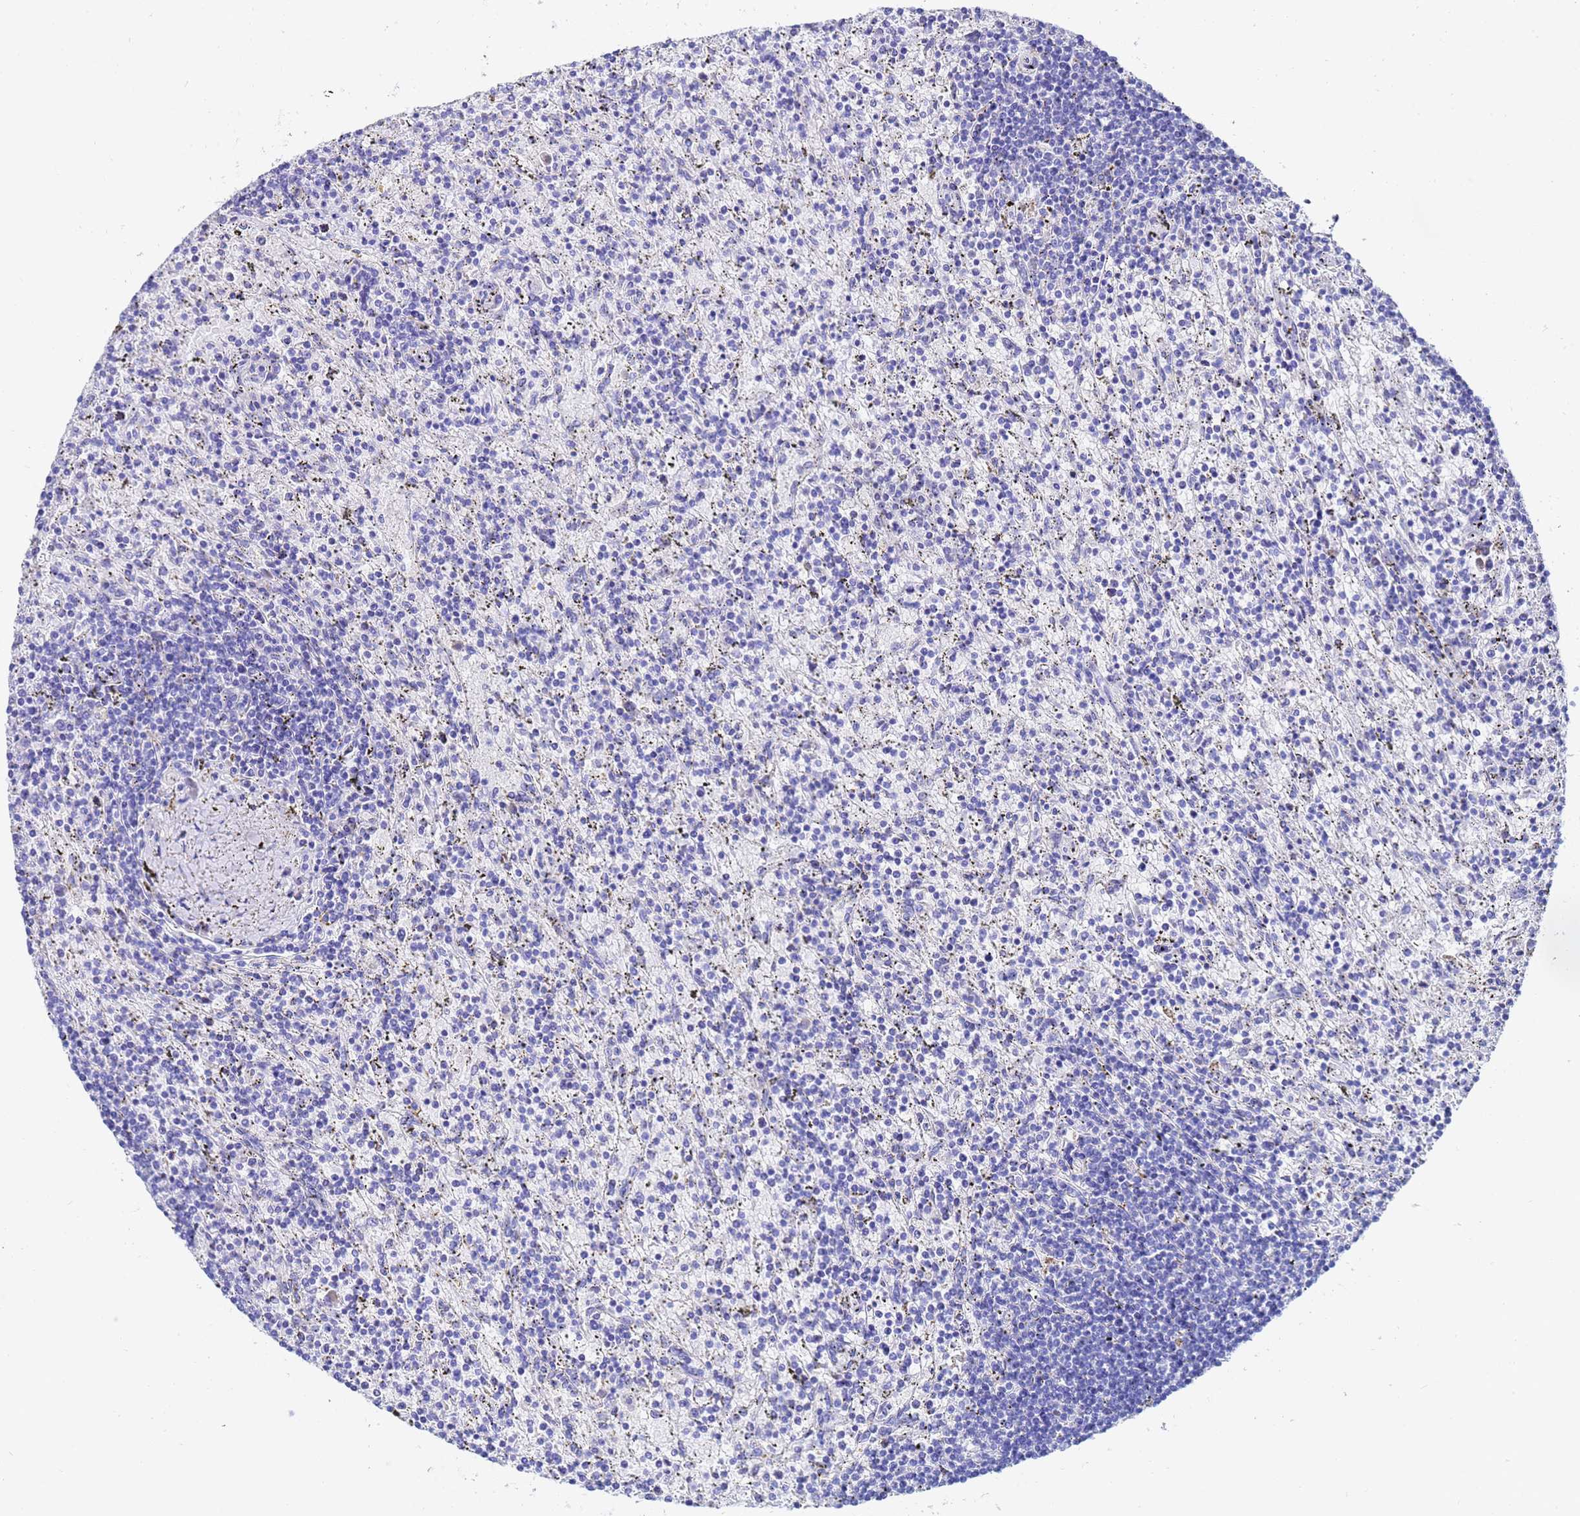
{"staining": {"intensity": "negative", "quantity": "none", "location": "none"}, "tissue": "lymphoma", "cell_type": "Tumor cells", "image_type": "cancer", "snomed": [{"axis": "morphology", "description": "Malignant lymphoma, non-Hodgkin's type, Low grade"}, {"axis": "topography", "description": "Spleen"}], "caption": "The image displays no staining of tumor cells in lymphoma. Nuclei are stained in blue.", "gene": "C2orf72", "patient": {"sex": "male", "age": 76}}